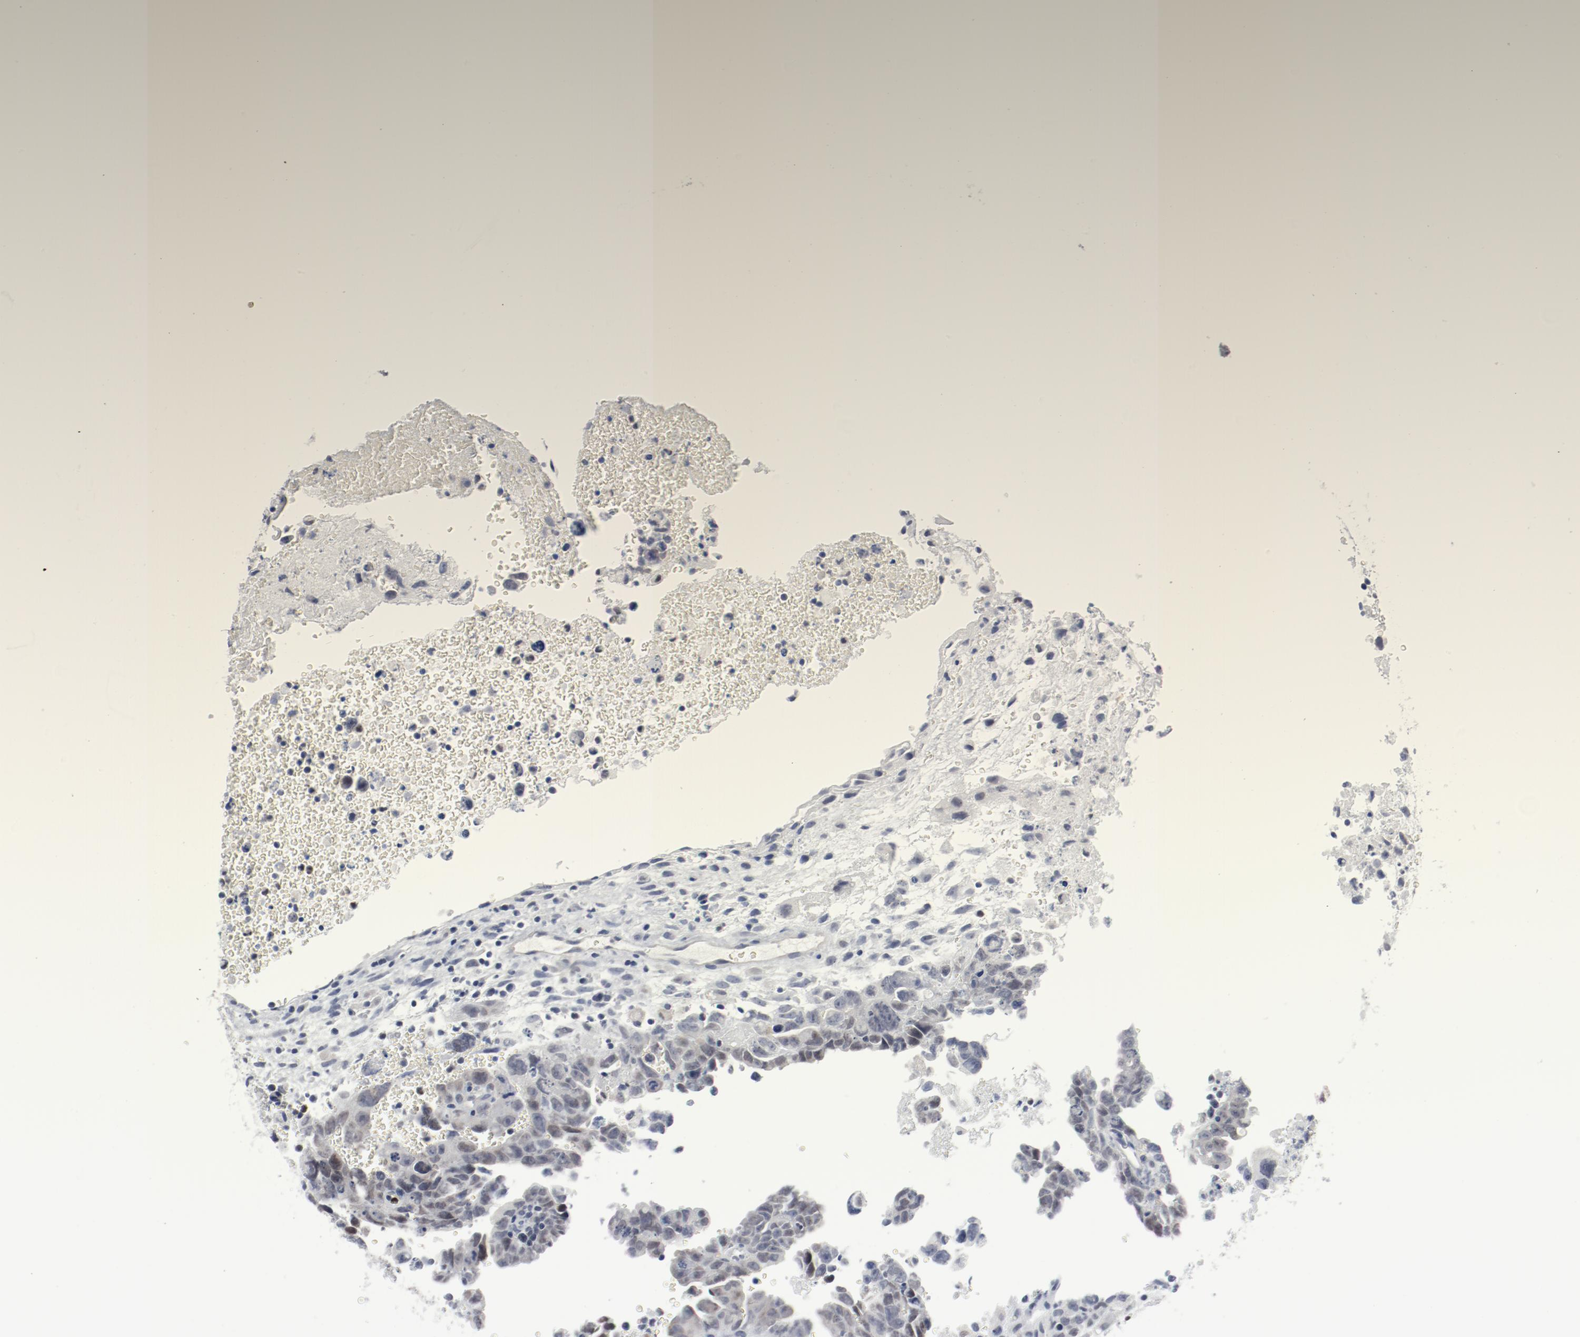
{"staining": {"intensity": "negative", "quantity": "none", "location": "none"}, "tissue": "testis cancer", "cell_type": "Tumor cells", "image_type": "cancer", "snomed": [{"axis": "morphology", "description": "Carcinoma, Embryonal, NOS"}, {"axis": "topography", "description": "Testis"}], "caption": "A photomicrograph of human embryonal carcinoma (testis) is negative for staining in tumor cells.", "gene": "FOXN2", "patient": {"sex": "male", "age": 28}}